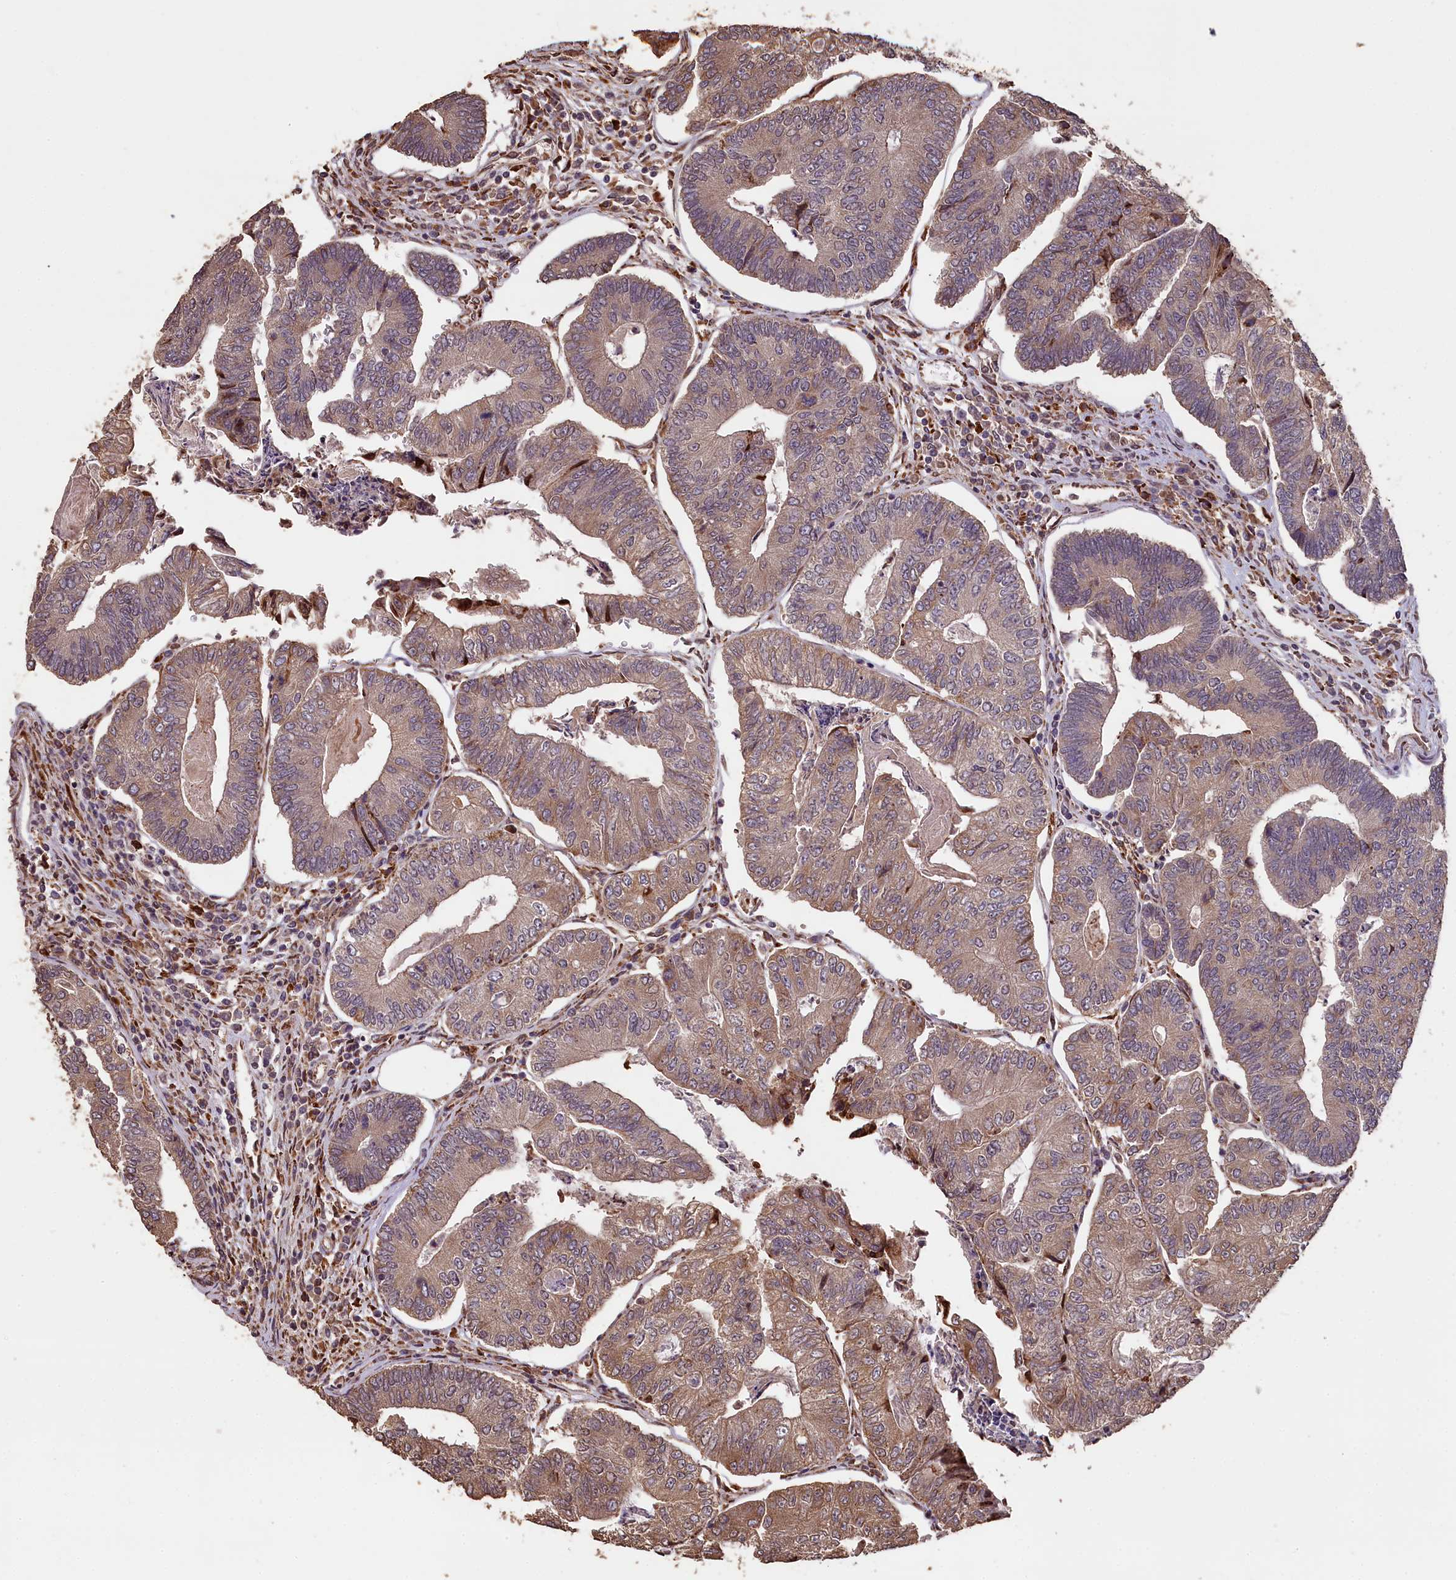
{"staining": {"intensity": "weak", "quantity": ">75%", "location": "cytoplasmic/membranous"}, "tissue": "colorectal cancer", "cell_type": "Tumor cells", "image_type": "cancer", "snomed": [{"axis": "morphology", "description": "Adenocarcinoma, NOS"}, {"axis": "topography", "description": "Colon"}], "caption": "Brown immunohistochemical staining in adenocarcinoma (colorectal) reveals weak cytoplasmic/membranous positivity in about >75% of tumor cells.", "gene": "SLC38A7", "patient": {"sex": "female", "age": 67}}